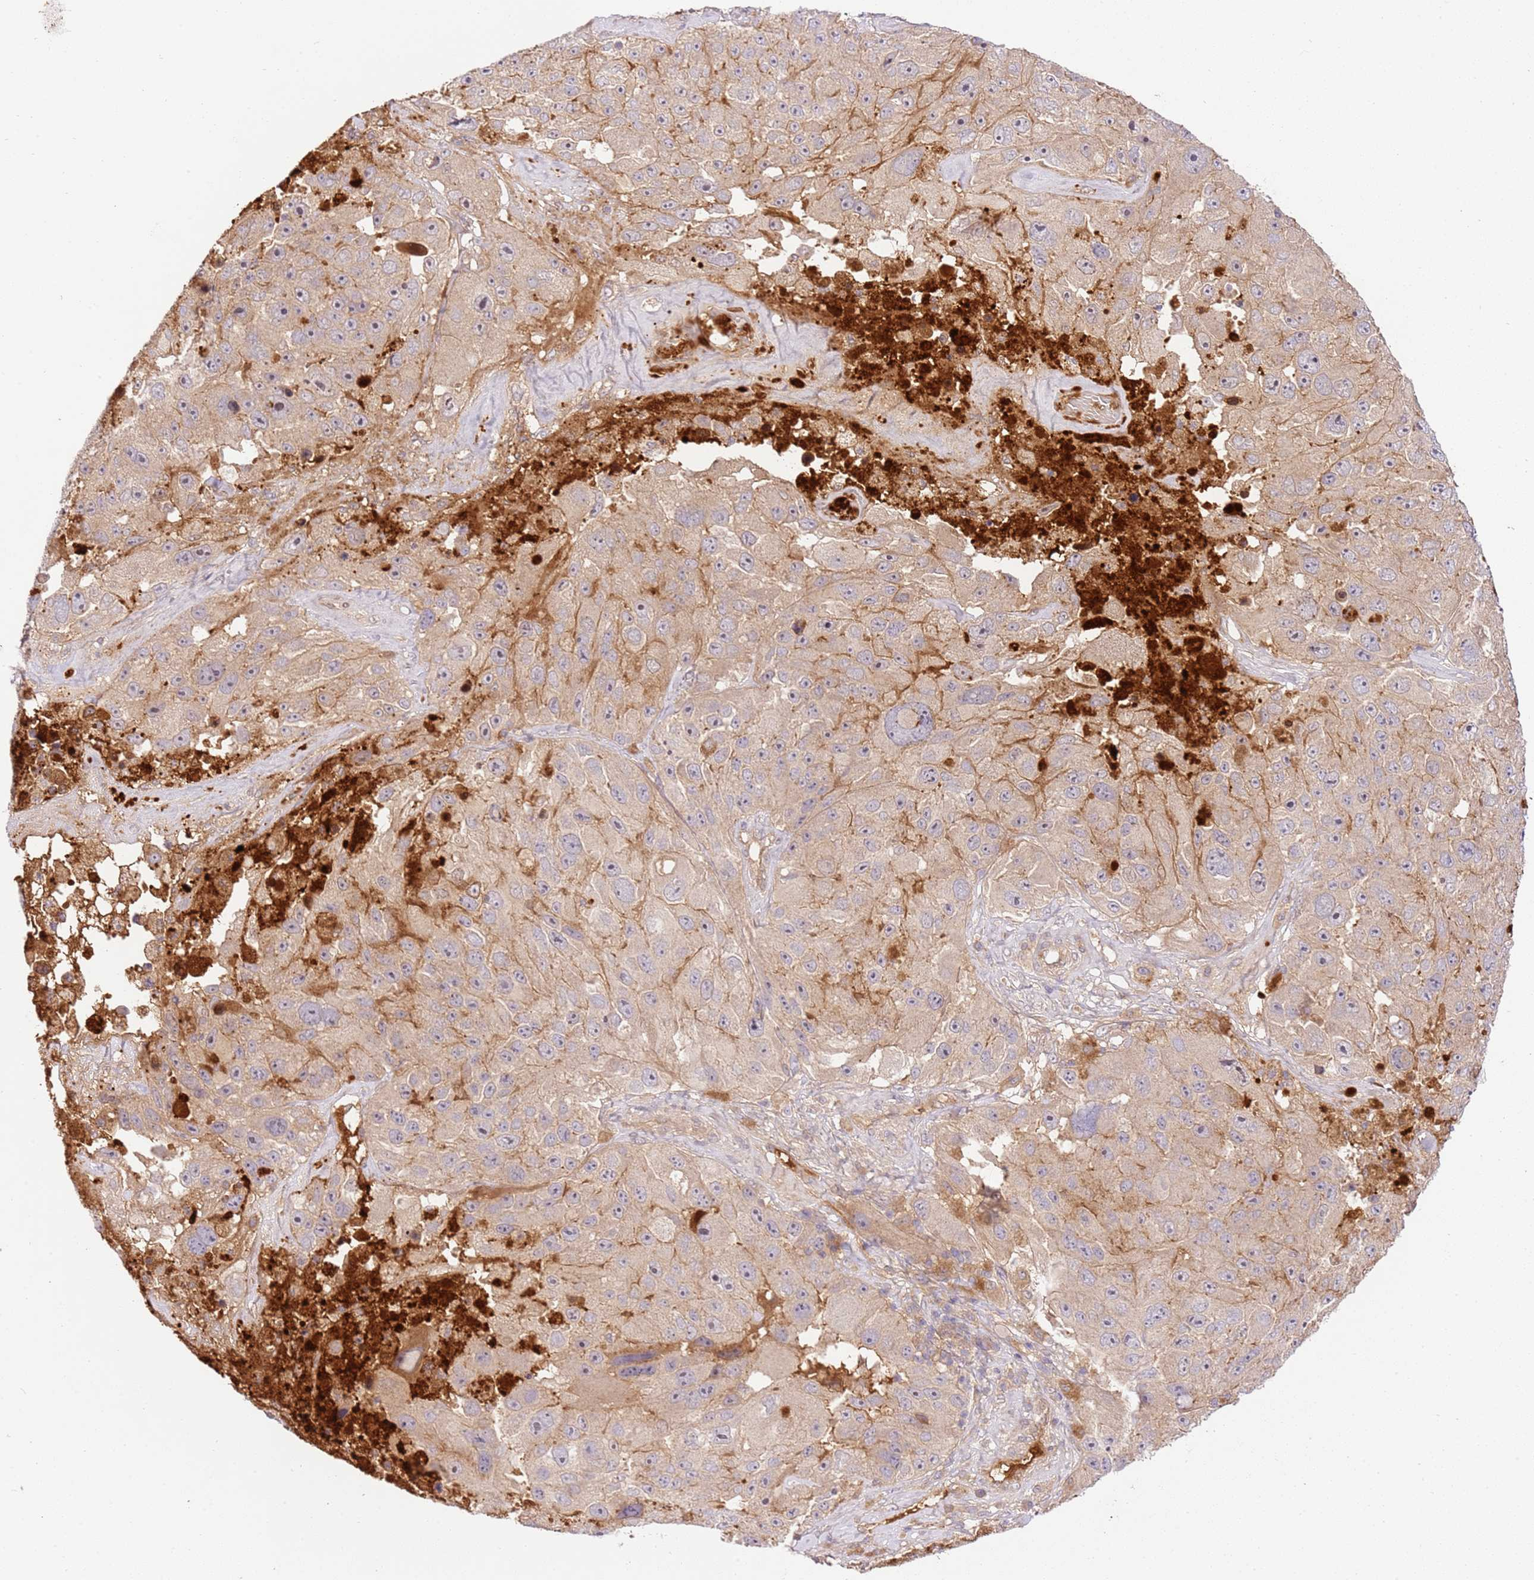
{"staining": {"intensity": "weak", "quantity": "25%-75%", "location": "cytoplasmic/membranous"}, "tissue": "melanoma", "cell_type": "Tumor cells", "image_type": "cancer", "snomed": [{"axis": "morphology", "description": "Malignant melanoma, Metastatic site"}, {"axis": "topography", "description": "Lymph node"}], "caption": "Brown immunohistochemical staining in malignant melanoma (metastatic site) displays weak cytoplasmic/membranous expression in about 25%-75% of tumor cells.", "gene": "C8G", "patient": {"sex": "male", "age": 62}}